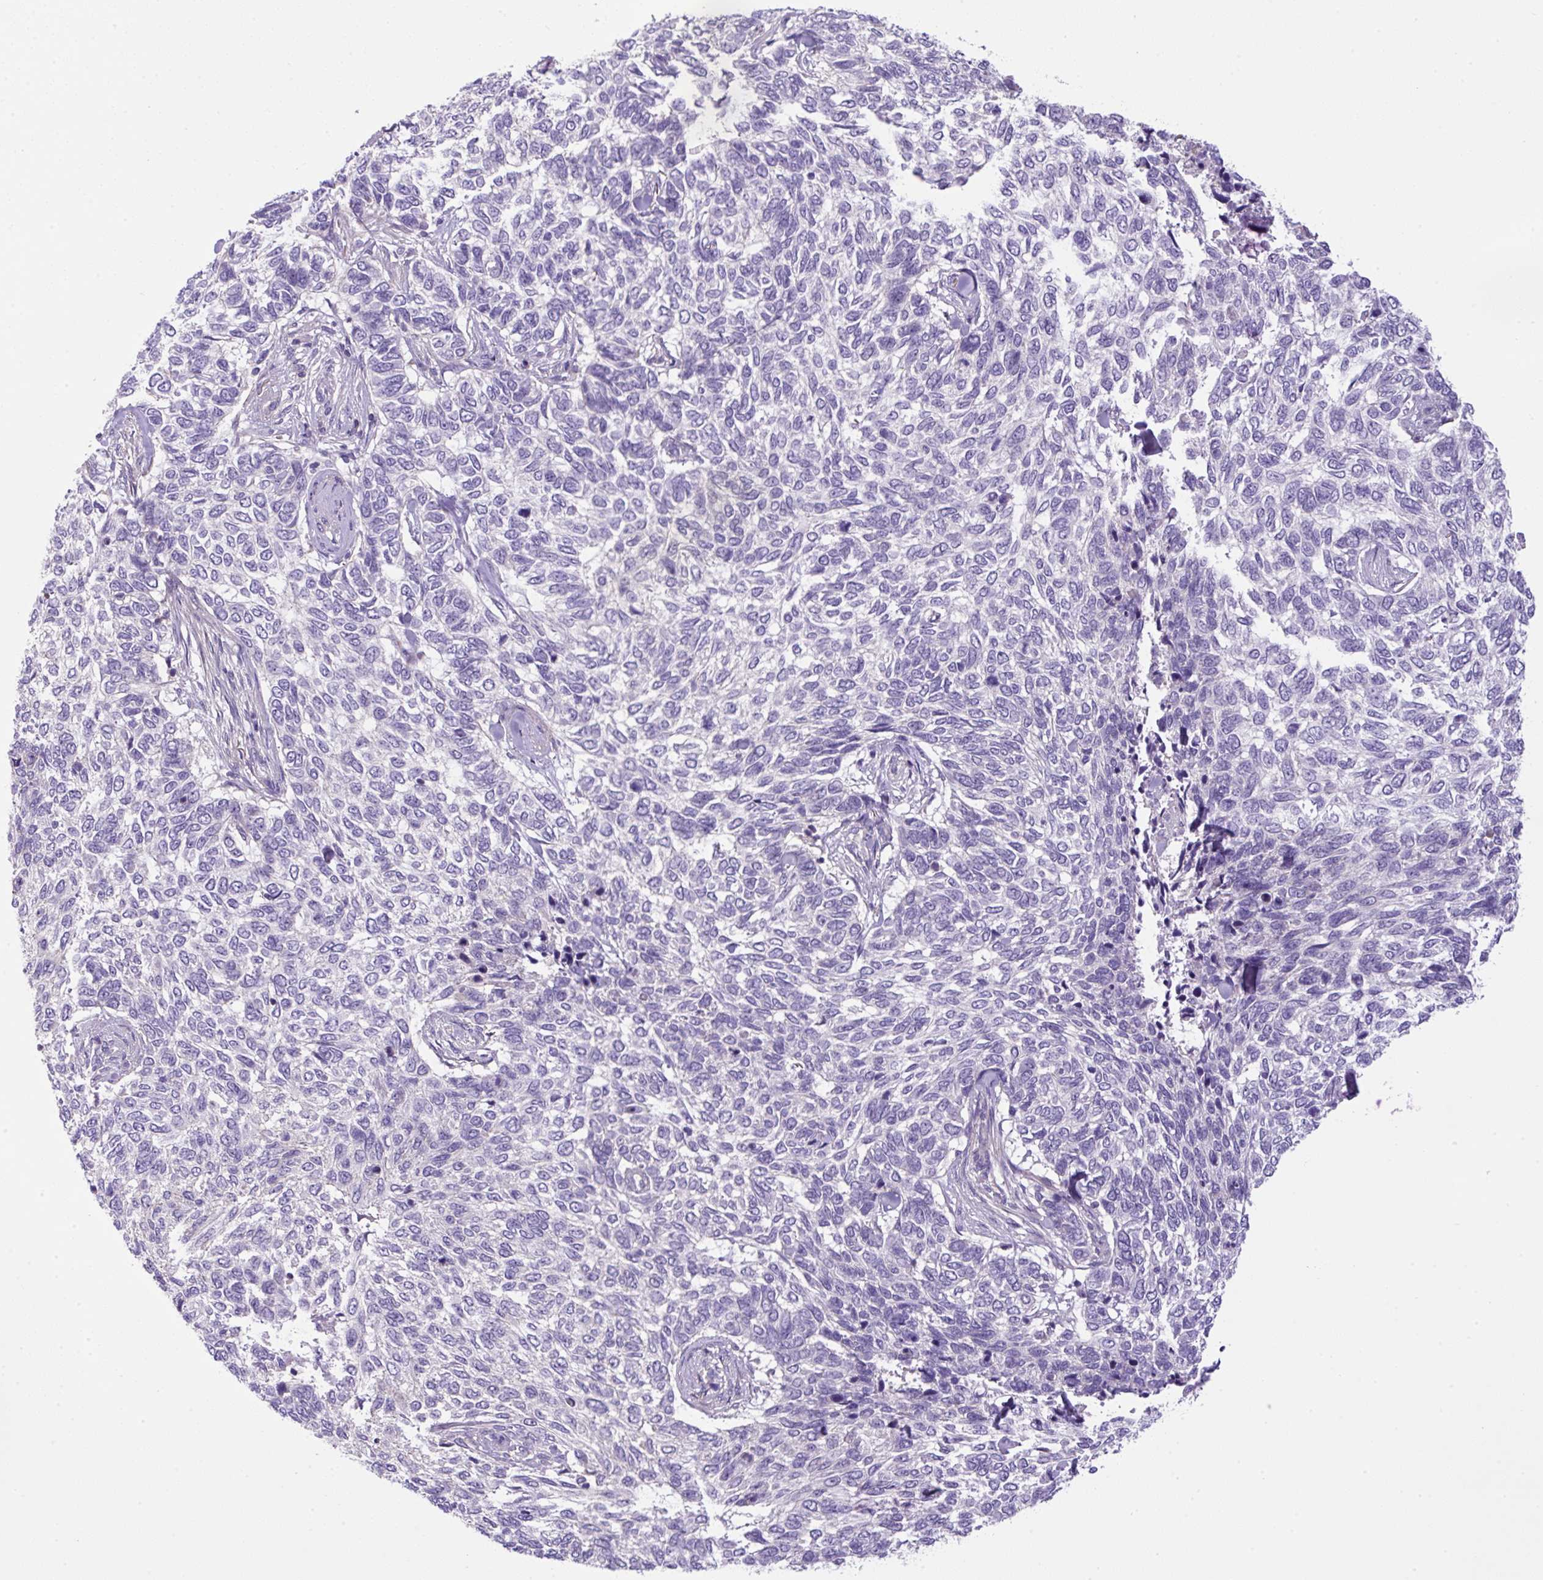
{"staining": {"intensity": "negative", "quantity": "none", "location": "none"}, "tissue": "skin cancer", "cell_type": "Tumor cells", "image_type": "cancer", "snomed": [{"axis": "morphology", "description": "Basal cell carcinoma"}, {"axis": "topography", "description": "Skin"}], "caption": "Tumor cells show no significant protein staining in skin basal cell carcinoma.", "gene": "NPTN", "patient": {"sex": "female", "age": 65}}